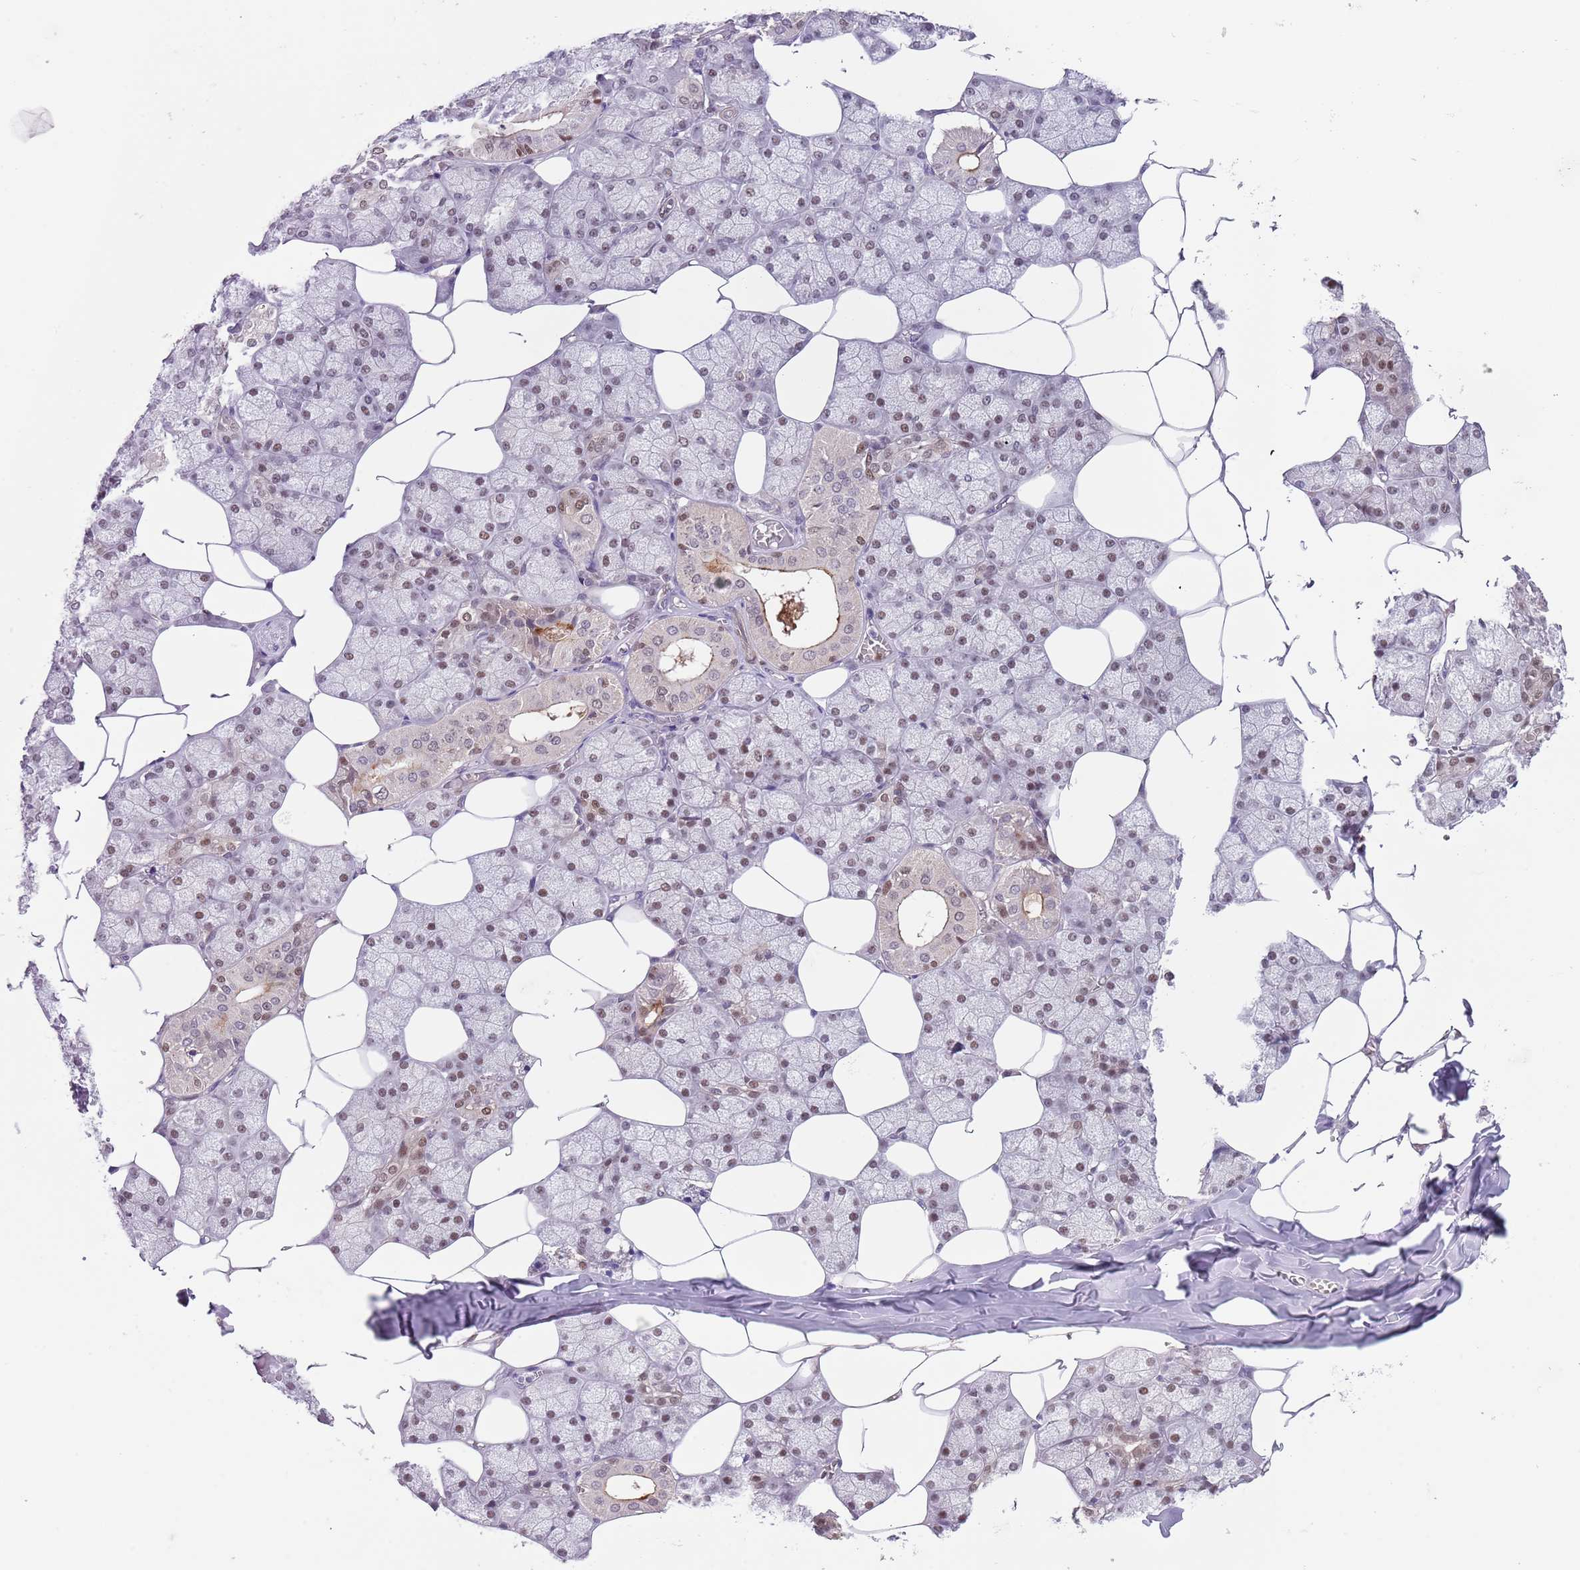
{"staining": {"intensity": "strong", "quantity": "25%-75%", "location": "cytoplasmic/membranous,nuclear"}, "tissue": "salivary gland", "cell_type": "Glandular cells", "image_type": "normal", "snomed": [{"axis": "morphology", "description": "Normal tissue, NOS"}, {"axis": "topography", "description": "Salivary gland"}], "caption": "A high amount of strong cytoplasmic/membranous,nuclear expression is seen in approximately 25%-75% of glandular cells in benign salivary gland. (brown staining indicates protein expression, while blue staining denotes nuclei).", "gene": "RMND5B", "patient": {"sex": "male", "age": 62}}